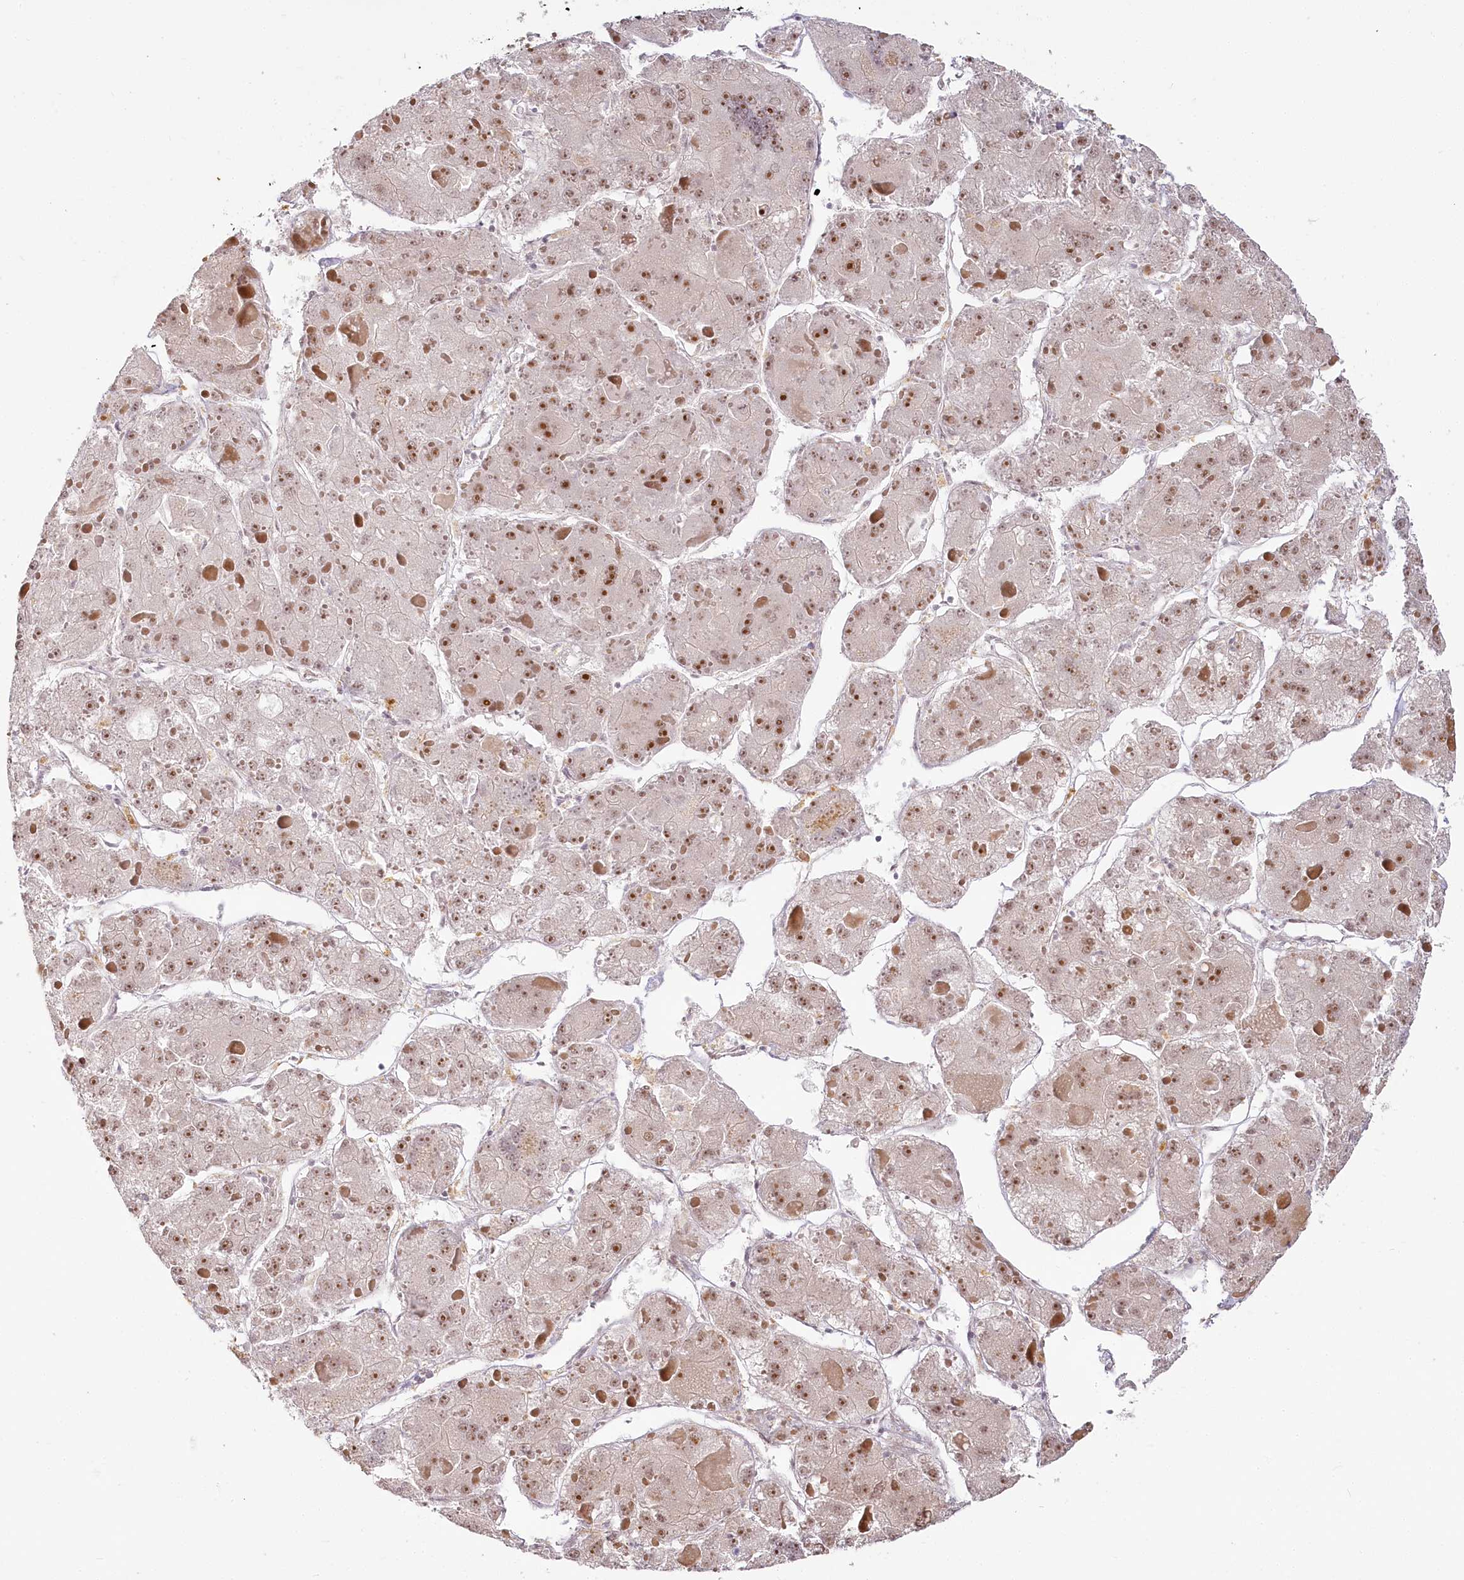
{"staining": {"intensity": "moderate", "quantity": ">75%", "location": "nuclear"}, "tissue": "liver cancer", "cell_type": "Tumor cells", "image_type": "cancer", "snomed": [{"axis": "morphology", "description": "Carcinoma, Hepatocellular, NOS"}, {"axis": "topography", "description": "Liver"}], "caption": "Immunohistochemical staining of liver hepatocellular carcinoma displays medium levels of moderate nuclear protein expression in about >75% of tumor cells.", "gene": "EXOSC7", "patient": {"sex": "female", "age": 73}}